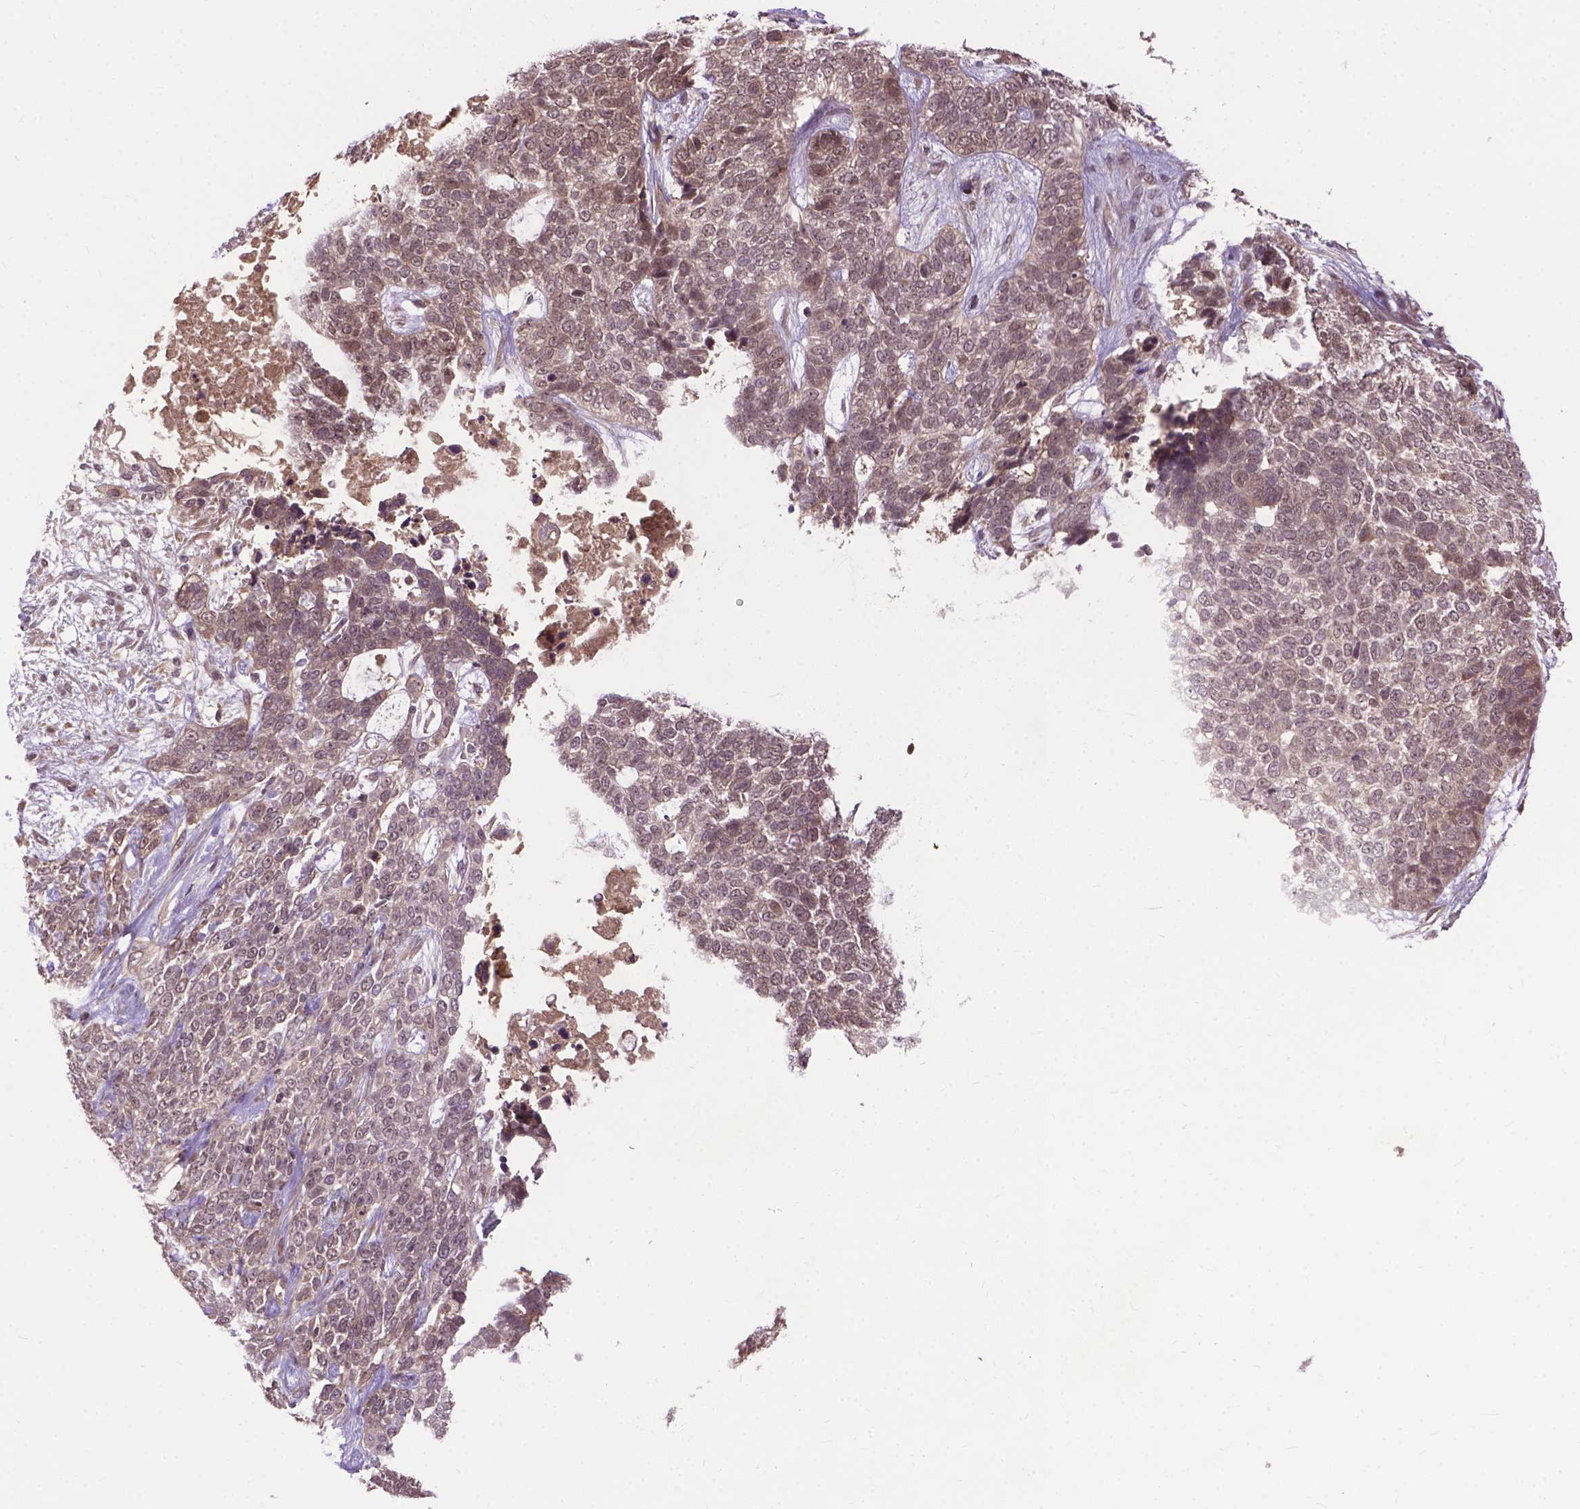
{"staining": {"intensity": "weak", "quantity": ">75%", "location": "cytoplasmic/membranous,nuclear"}, "tissue": "skin cancer", "cell_type": "Tumor cells", "image_type": "cancer", "snomed": [{"axis": "morphology", "description": "Basal cell carcinoma"}, {"axis": "topography", "description": "Skin"}], "caption": "Immunohistochemical staining of skin basal cell carcinoma reveals weak cytoplasmic/membranous and nuclear protein expression in about >75% of tumor cells.", "gene": "ZNF616", "patient": {"sex": "female", "age": 69}}